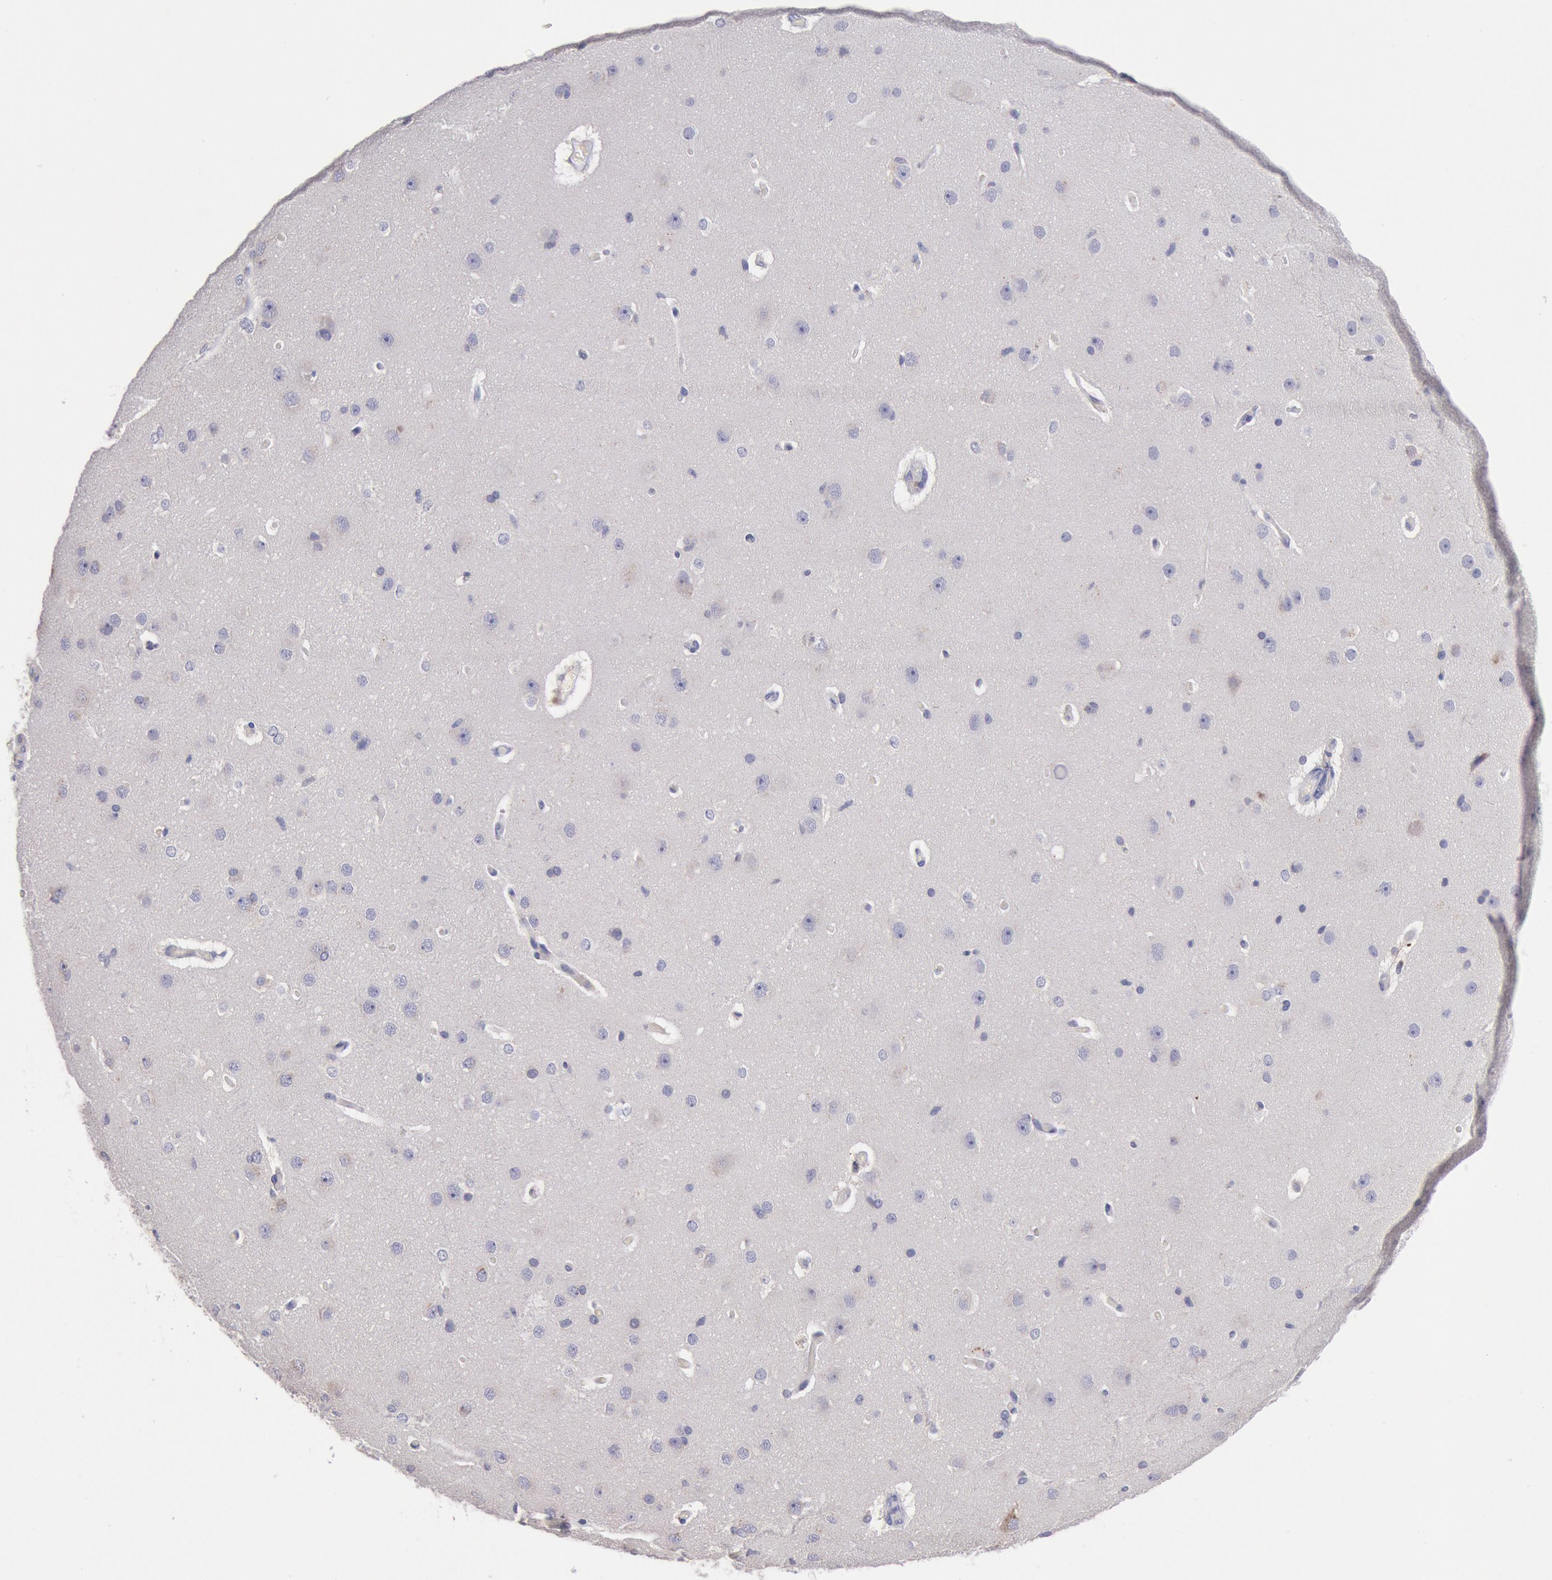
{"staining": {"intensity": "negative", "quantity": "none", "location": "none"}, "tissue": "cerebral cortex", "cell_type": "Endothelial cells", "image_type": "normal", "snomed": [{"axis": "morphology", "description": "Normal tissue, NOS"}, {"axis": "topography", "description": "Cerebral cortex"}], "caption": "Immunohistochemistry (IHC) of unremarkable human cerebral cortex displays no positivity in endothelial cells.", "gene": "GAL3ST1", "patient": {"sex": "female", "age": 45}}